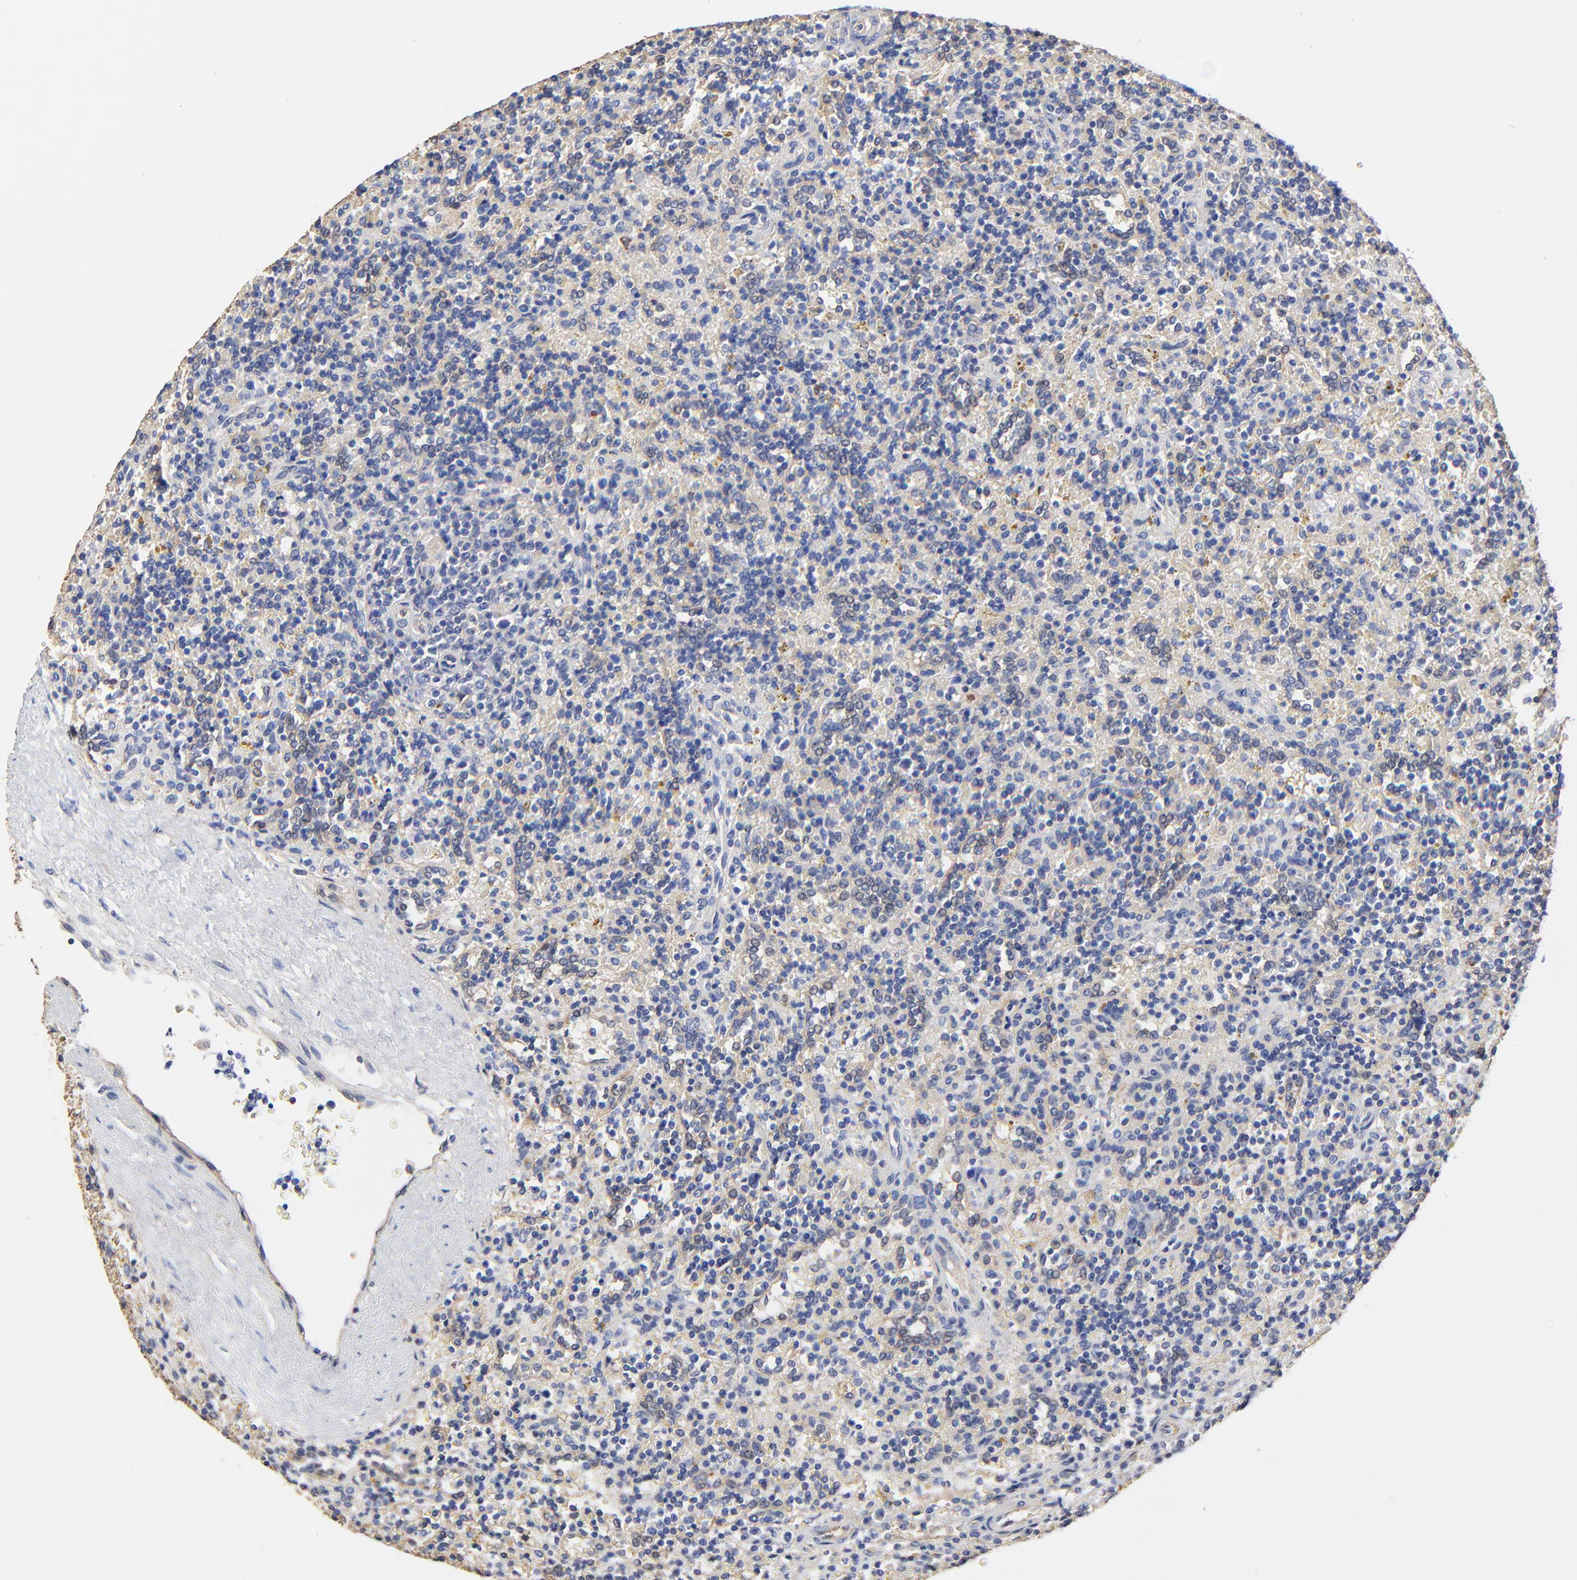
{"staining": {"intensity": "negative", "quantity": "none", "location": "none"}, "tissue": "lymphoma", "cell_type": "Tumor cells", "image_type": "cancer", "snomed": [{"axis": "morphology", "description": "Malignant lymphoma, non-Hodgkin's type, Low grade"}, {"axis": "topography", "description": "Spleen"}], "caption": "IHC micrograph of low-grade malignant lymphoma, non-Hodgkin's type stained for a protein (brown), which demonstrates no staining in tumor cells. (Brightfield microscopy of DAB (3,3'-diaminobenzidine) immunohistochemistry at high magnification).", "gene": "TAGLN2", "patient": {"sex": "male", "age": 67}}